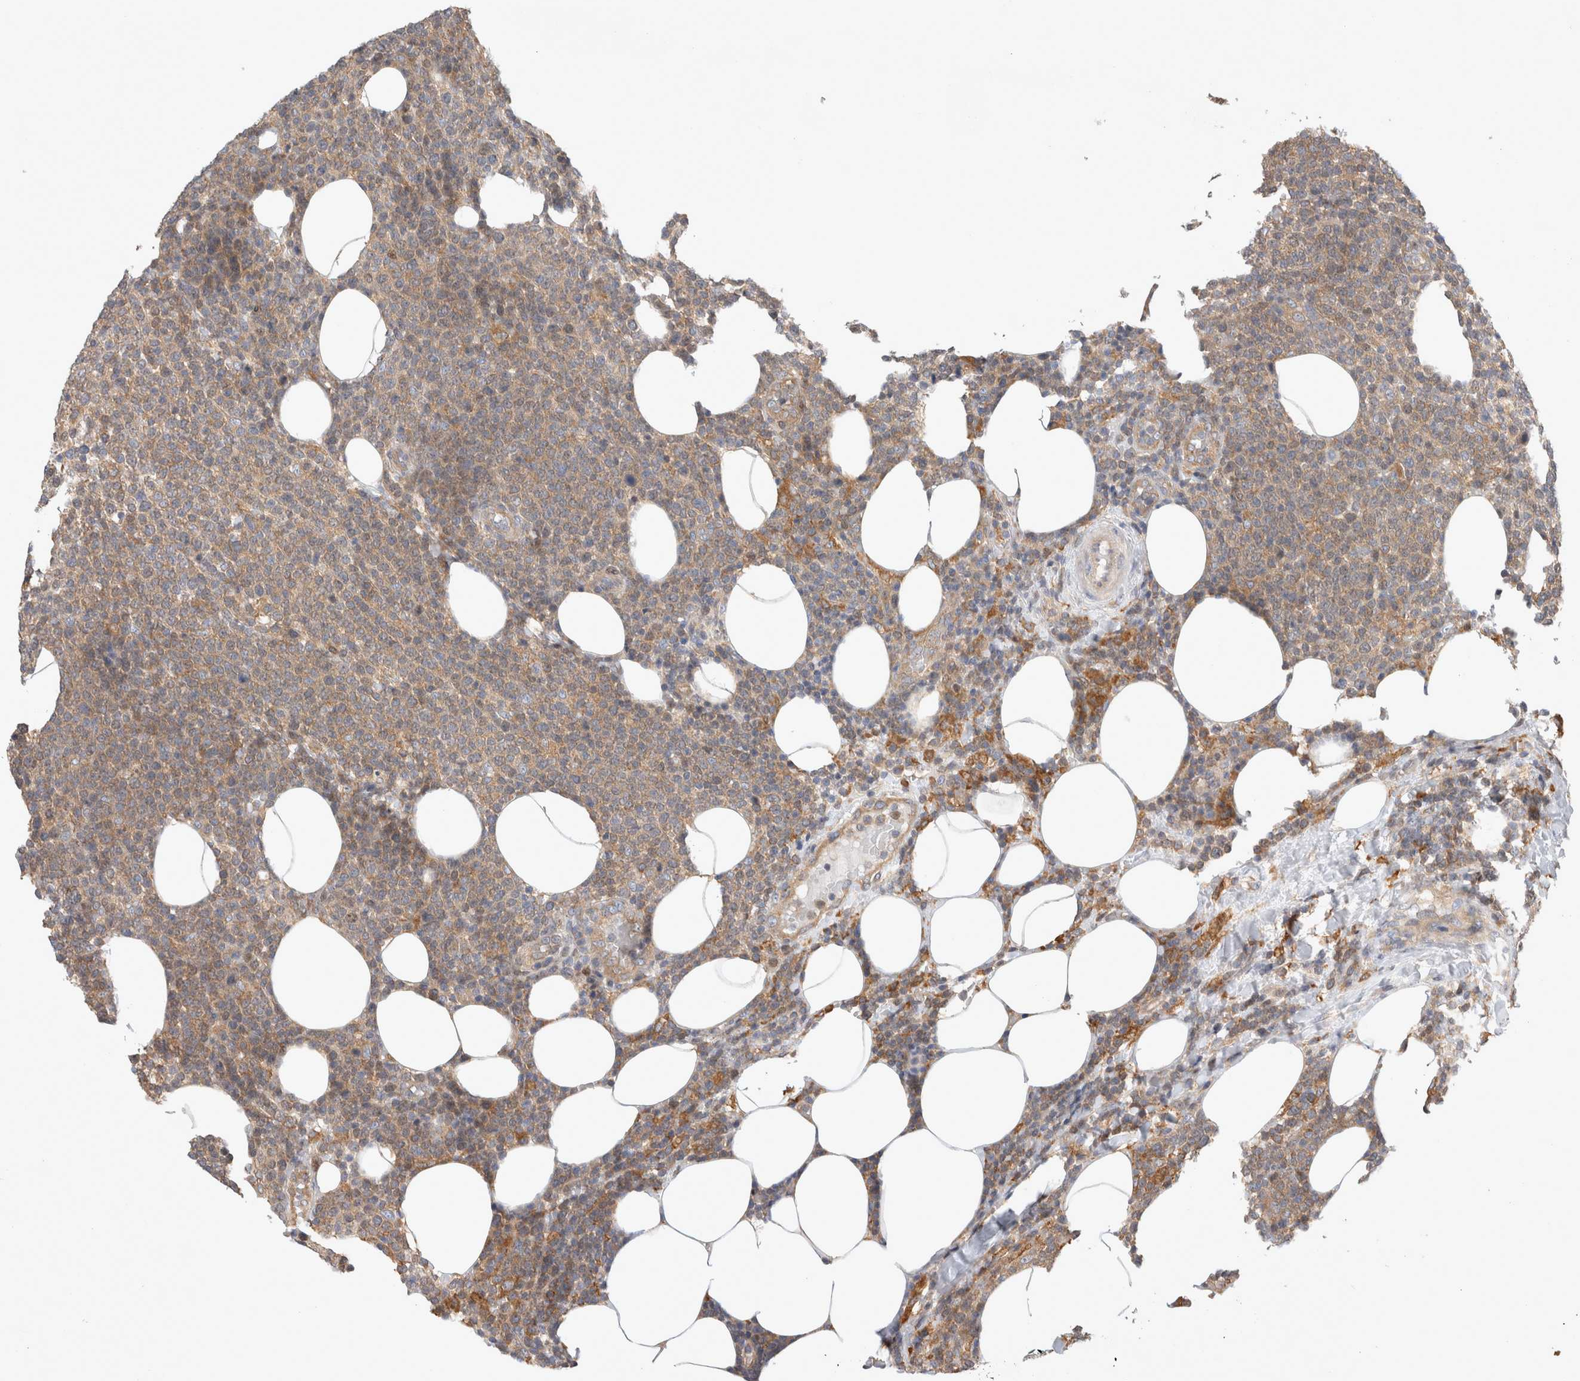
{"staining": {"intensity": "moderate", "quantity": ">75%", "location": "cytoplasmic/membranous"}, "tissue": "lymphoma", "cell_type": "Tumor cells", "image_type": "cancer", "snomed": [{"axis": "morphology", "description": "Malignant lymphoma, non-Hodgkin's type, High grade"}, {"axis": "topography", "description": "Lymph node"}], "caption": "Immunohistochemical staining of human high-grade malignant lymphoma, non-Hodgkin's type exhibits medium levels of moderate cytoplasmic/membranous expression in approximately >75% of tumor cells. The protein of interest is stained brown, and the nuclei are stained in blue (DAB IHC with brightfield microscopy, high magnification).", "gene": "CDCA7L", "patient": {"sex": "male", "age": 61}}